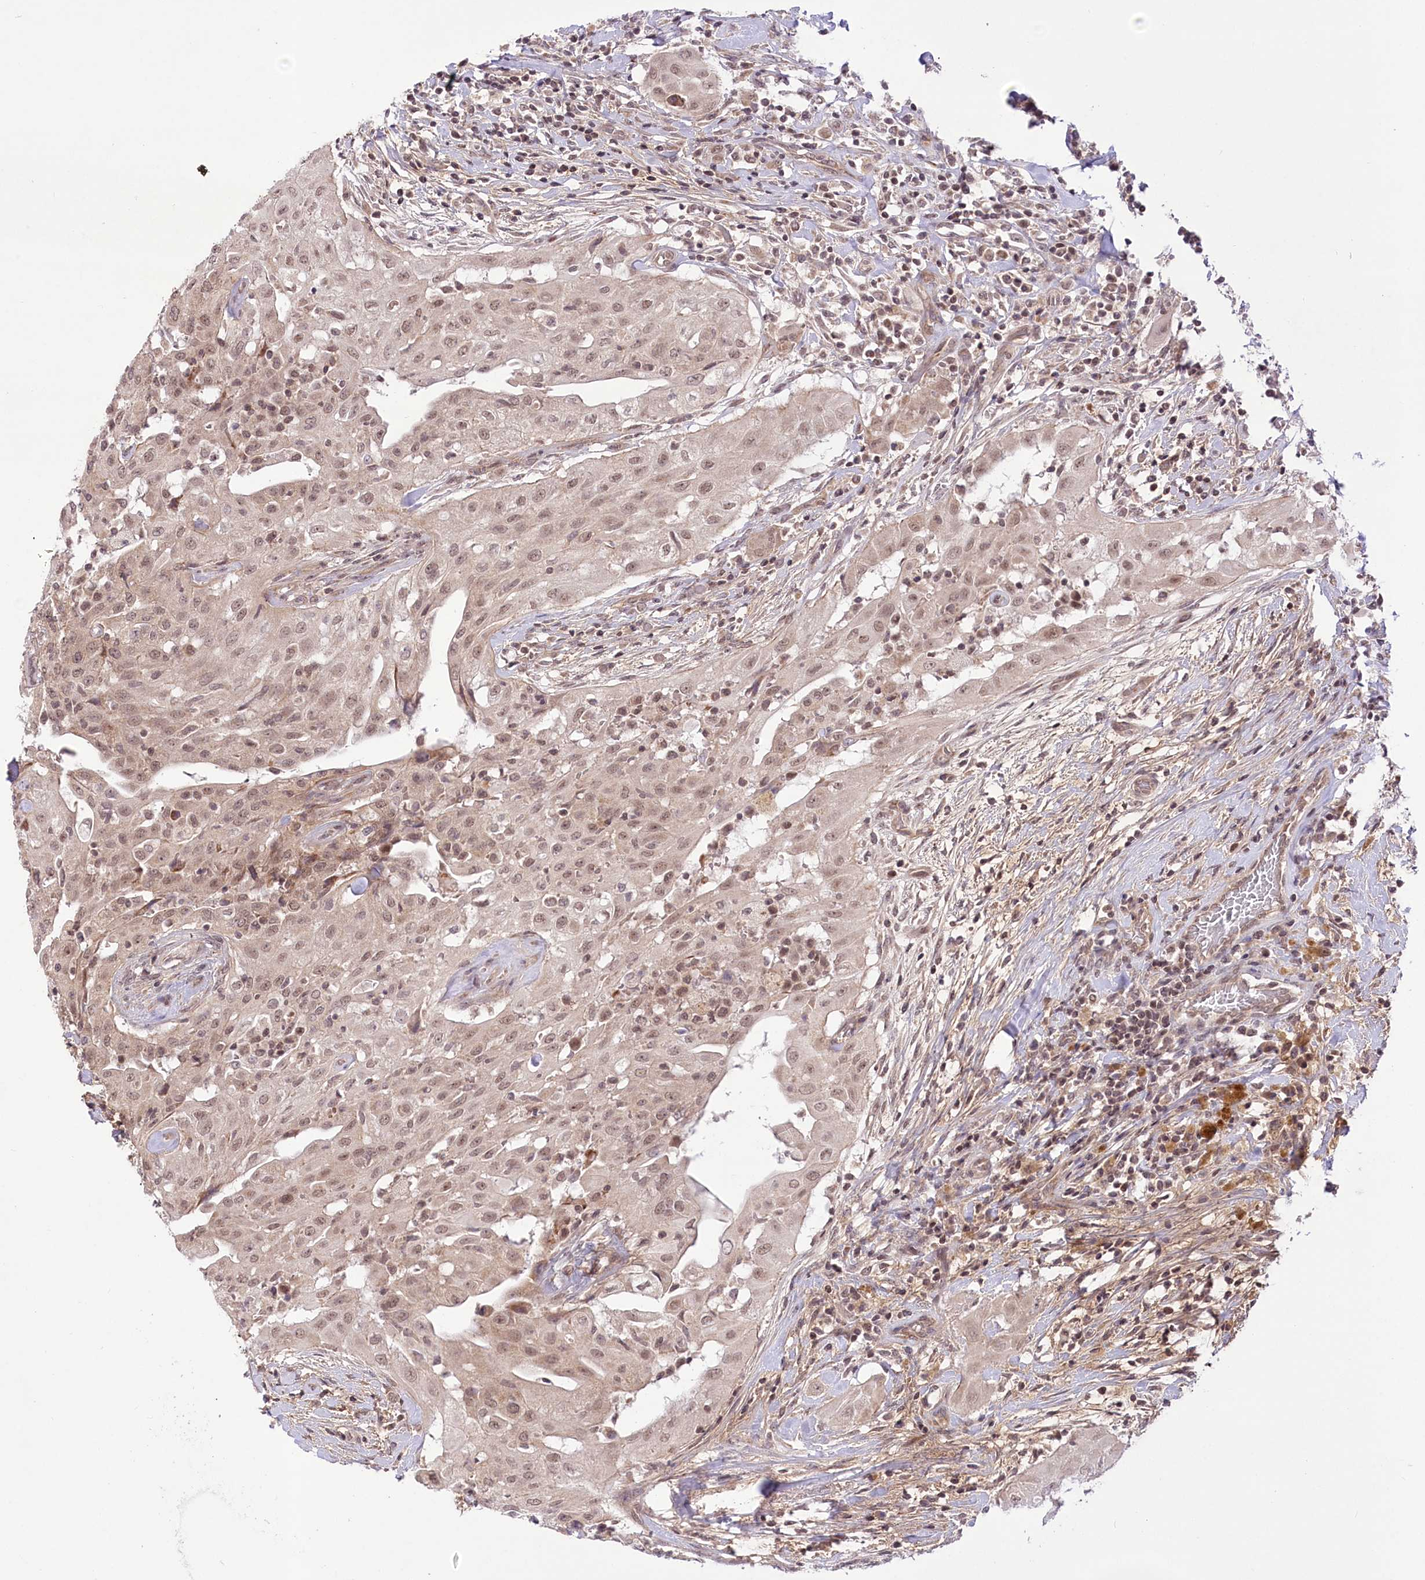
{"staining": {"intensity": "moderate", "quantity": ">75%", "location": "nuclear"}, "tissue": "thyroid cancer", "cell_type": "Tumor cells", "image_type": "cancer", "snomed": [{"axis": "morphology", "description": "Papillary adenocarcinoma, NOS"}, {"axis": "topography", "description": "Thyroid gland"}], "caption": "Protein staining demonstrates moderate nuclear staining in approximately >75% of tumor cells in thyroid papillary adenocarcinoma. (DAB (3,3'-diaminobenzidine) IHC, brown staining for protein, blue staining for nuclei).", "gene": "ZMAT2", "patient": {"sex": "female", "age": 59}}